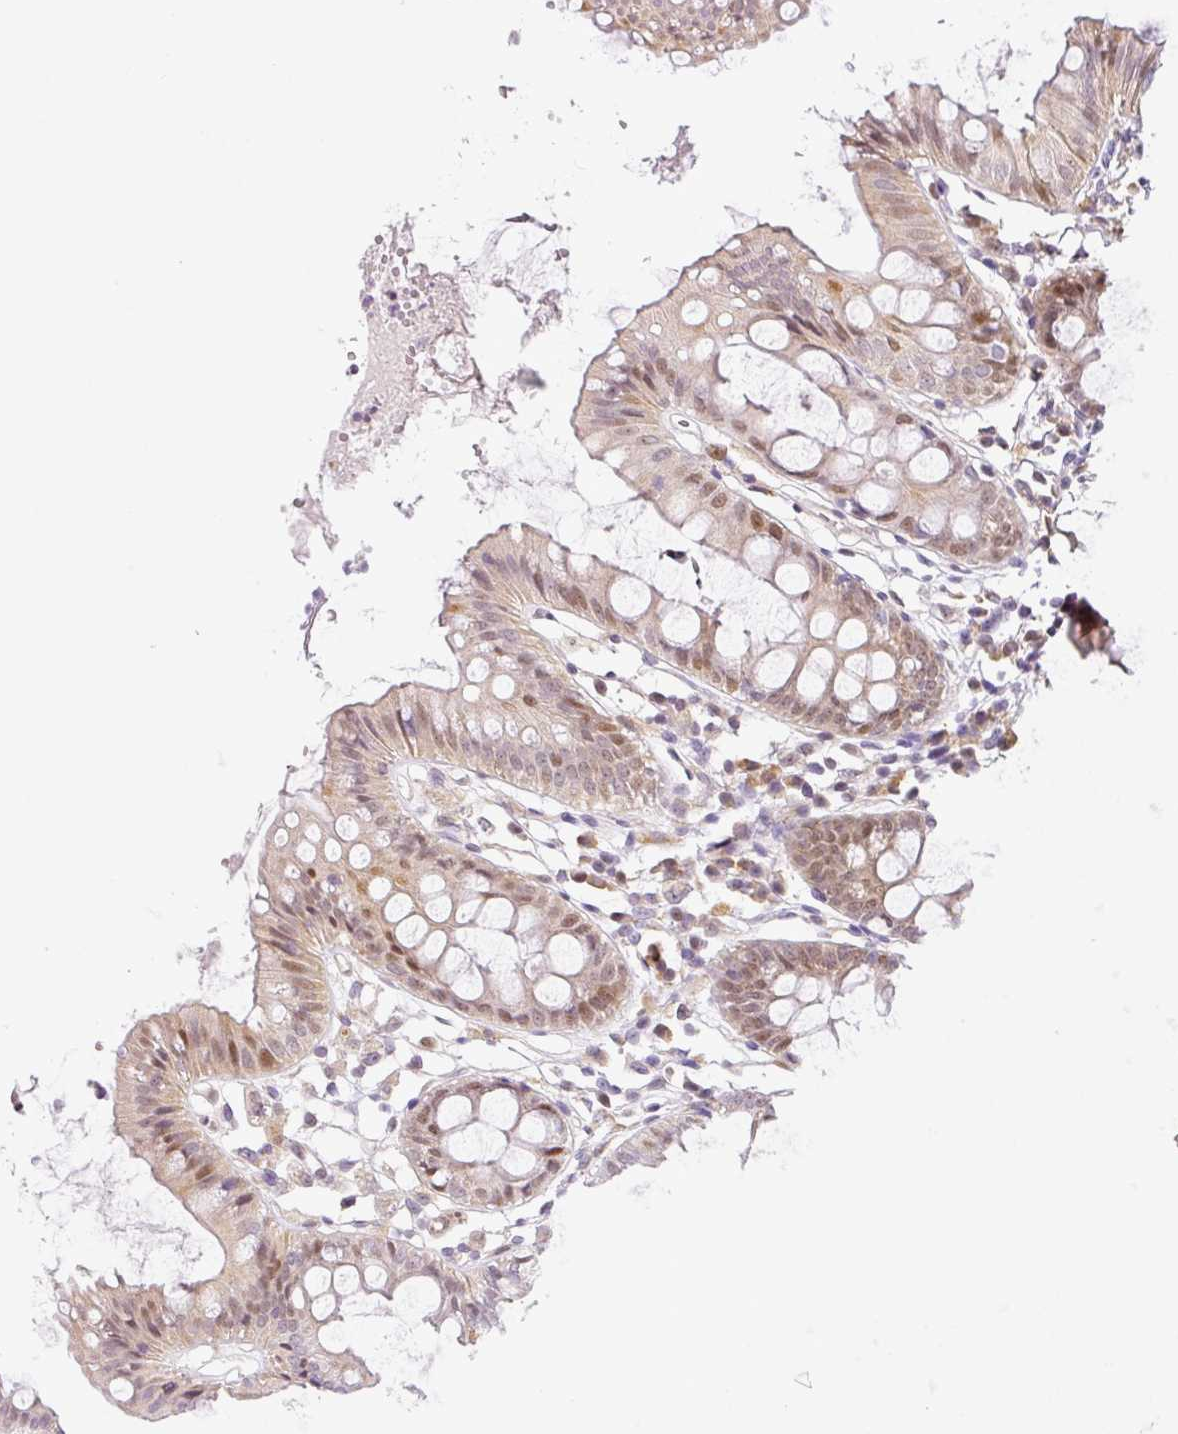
{"staining": {"intensity": "weak", "quantity": ">75%", "location": "nuclear"}, "tissue": "colon", "cell_type": "Endothelial cells", "image_type": "normal", "snomed": [{"axis": "morphology", "description": "Normal tissue, NOS"}, {"axis": "topography", "description": "Colon"}], "caption": "Weak nuclear protein expression is appreciated in approximately >75% of endothelial cells in colon. (DAB (3,3'-diaminobenzidine) = brown stain, brightfield microscopy at high magnification).", "gene": "NDUFB2", "patient": {"sex": "female", "age": 84}}